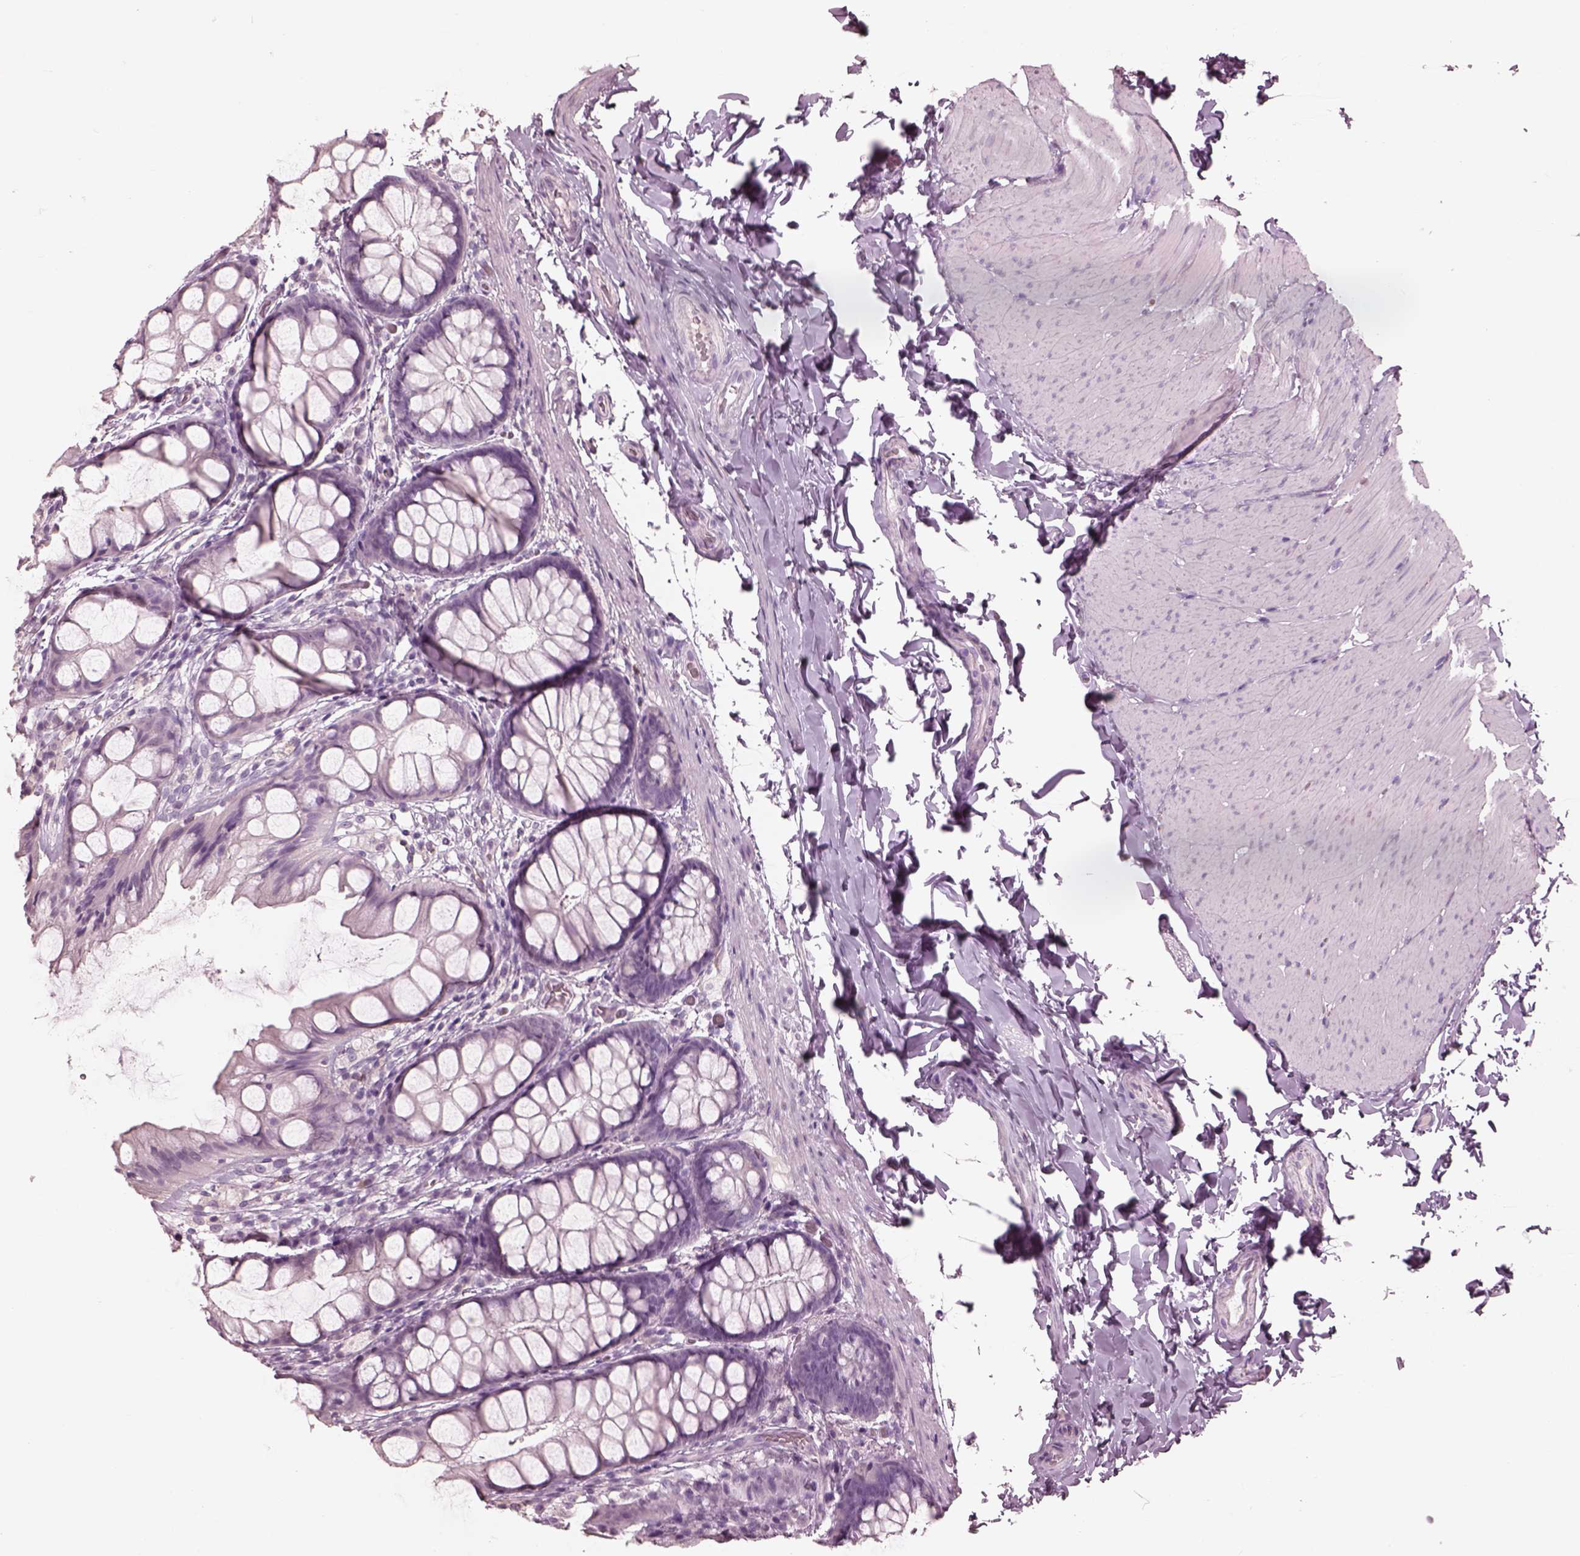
{"staining": {"intensity": "negative", "quantity": "none", "location": "none"}, "tissue": "colon", "cell_type": "Endothelial cells", "image_type": "normal", "snomed": [{"axis": "morphology", "description": "Normal tissue, NOS"}, {"axis": "topography", "description": "Colon"}], "caption": "IHC photomicrograph of benign human colon stained for a protein (brown), which exhibits no positivity in endothelial cells. Nuclei are stained in blue.", "gene": "PDCD1", "patient": {"sex": "male", "age": 47}}